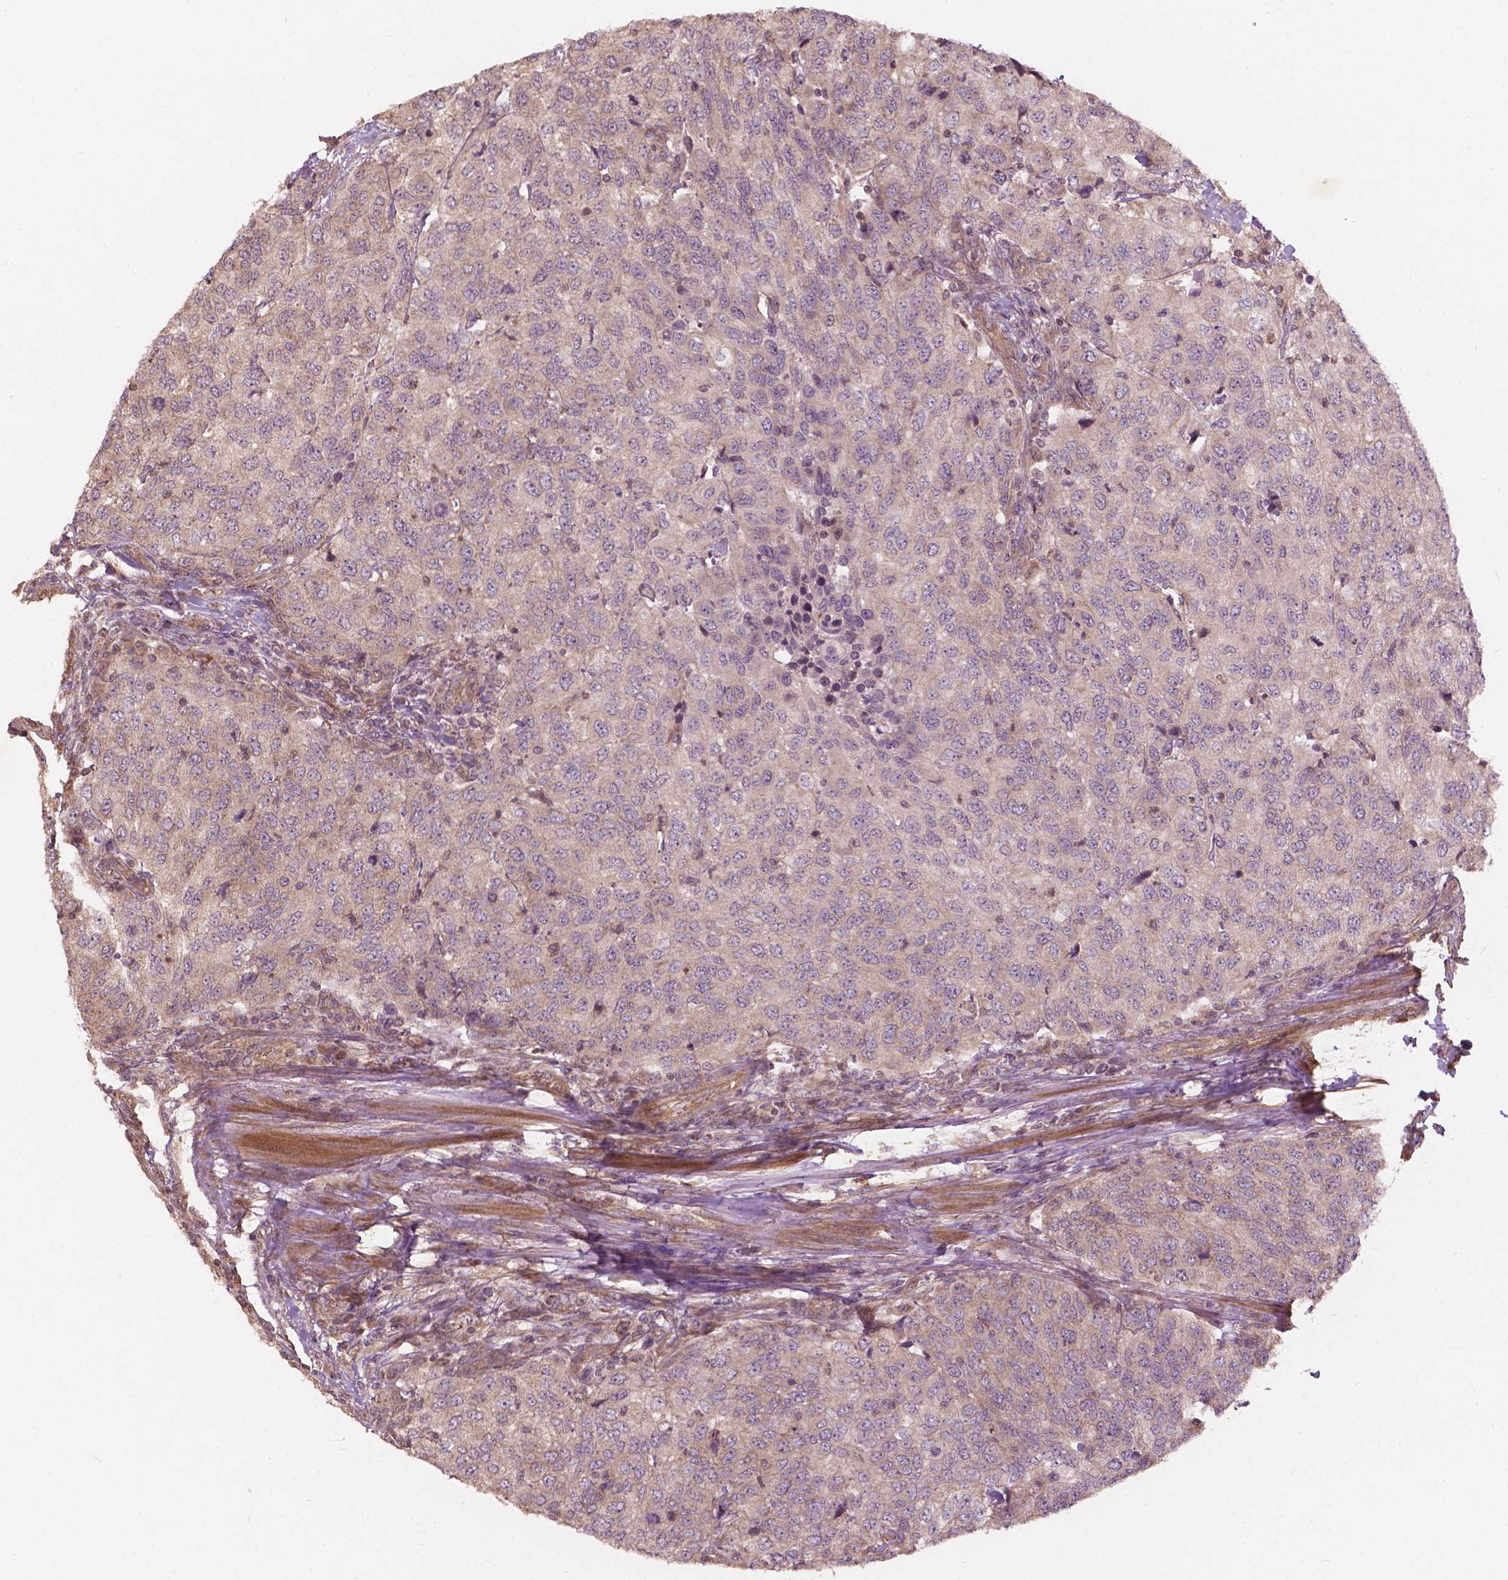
{"staining": {"intensity": "weak", "quantity": "<25%", "location": "cytoplasmic/membranous"}, "tissue": "urothelial cancer", "cell_type": "Tumor cells", "image_type": "cancer", "snomed": [{"axis": "morphology", "description": "Urothelial carcinoma, High grade"}, {"axis": "topography", "description": "Urinary bladder"}], "caption": "This is an immunohistochemistry image of urothelial carcinoma (high-grade). There is no expression in tumor cells.", "gene": "CDC42BPA", "patient": {"sex": "female", "age": 78}}